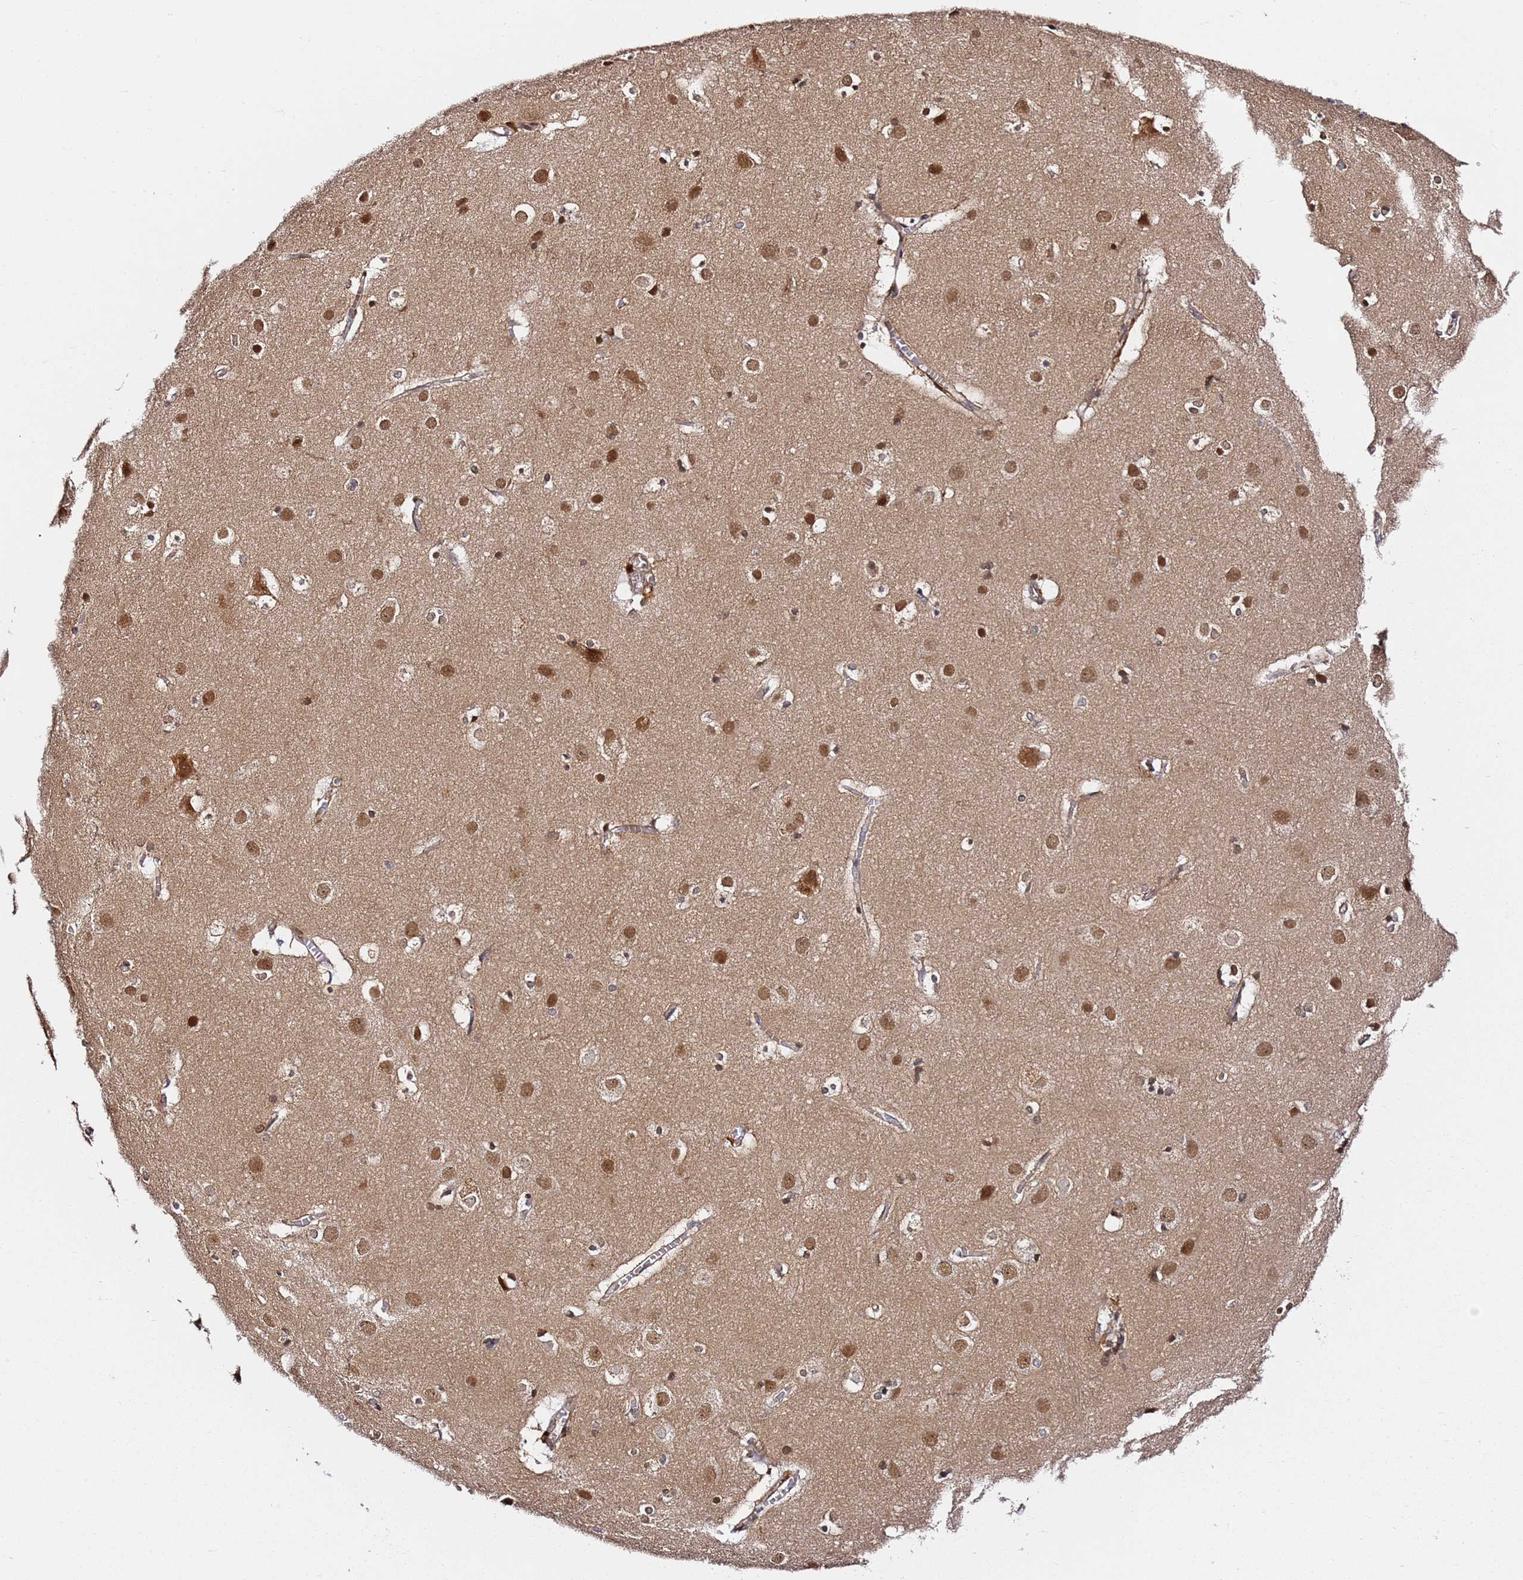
{"staining": {"intensity": "moderate", "quantity": ">75%", "location": "cytoplasmic/membranous"}, "tissue": "cerebral cortex", "cell_type": "Endothelial cells", "image_type": "normal", "snomed": [{"axis": "morphology", "description": "Normal tissue, NOS"}, {"axis": "topography", "description": "Cerebral cortex"}], "caption": "DAB immunohistochemical staining of benign cerebral cortex demonstrates moderate cytoplasmic/membranous protein staining in approximately >75% of endothelial cells.", "gene": "PRKAB2", "patient": {"sex": "male", "age": 54}}